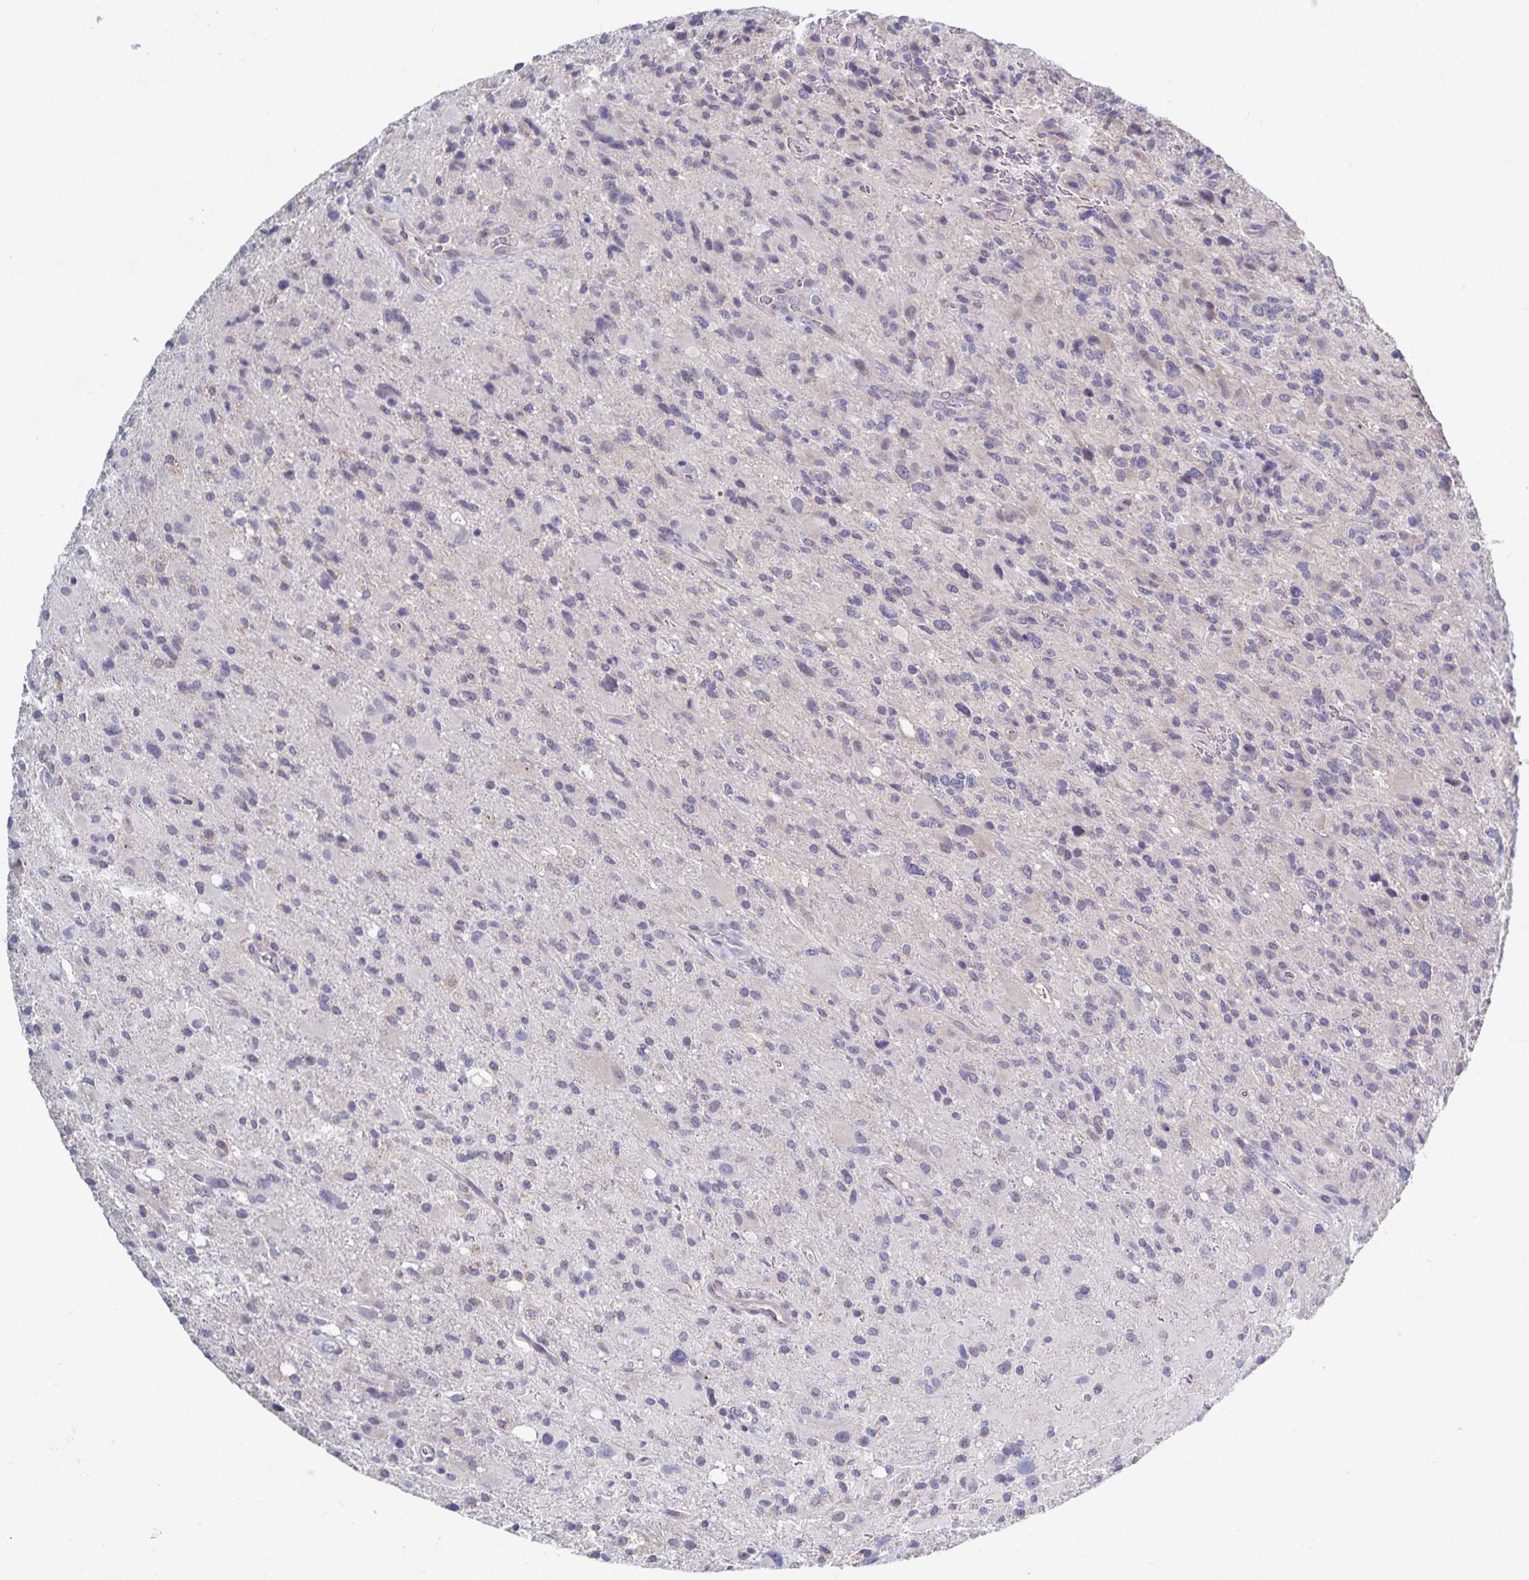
{"staining": {"intensity": "negative", "quantity": "none", "location": "none"}, "tissue": "glioma", "cell_type": "Tumor cells", "image_type": "cancer", "snomed": [{"axis": "morphology", "description": "Glioma, malignant, High grade"}, {"axis": "topography", "description": "Brain"}], "caption": "Immunohistochemistry (IHC) image of neoplastic tissue: malignant glioma (high-grade) stained with DAB (3,3'-diaminobenzidine) demonstrates no significant protein expression in tumor cells.", "gene": "ZIK1", "patient": {"sex": "male", "age": 53}}